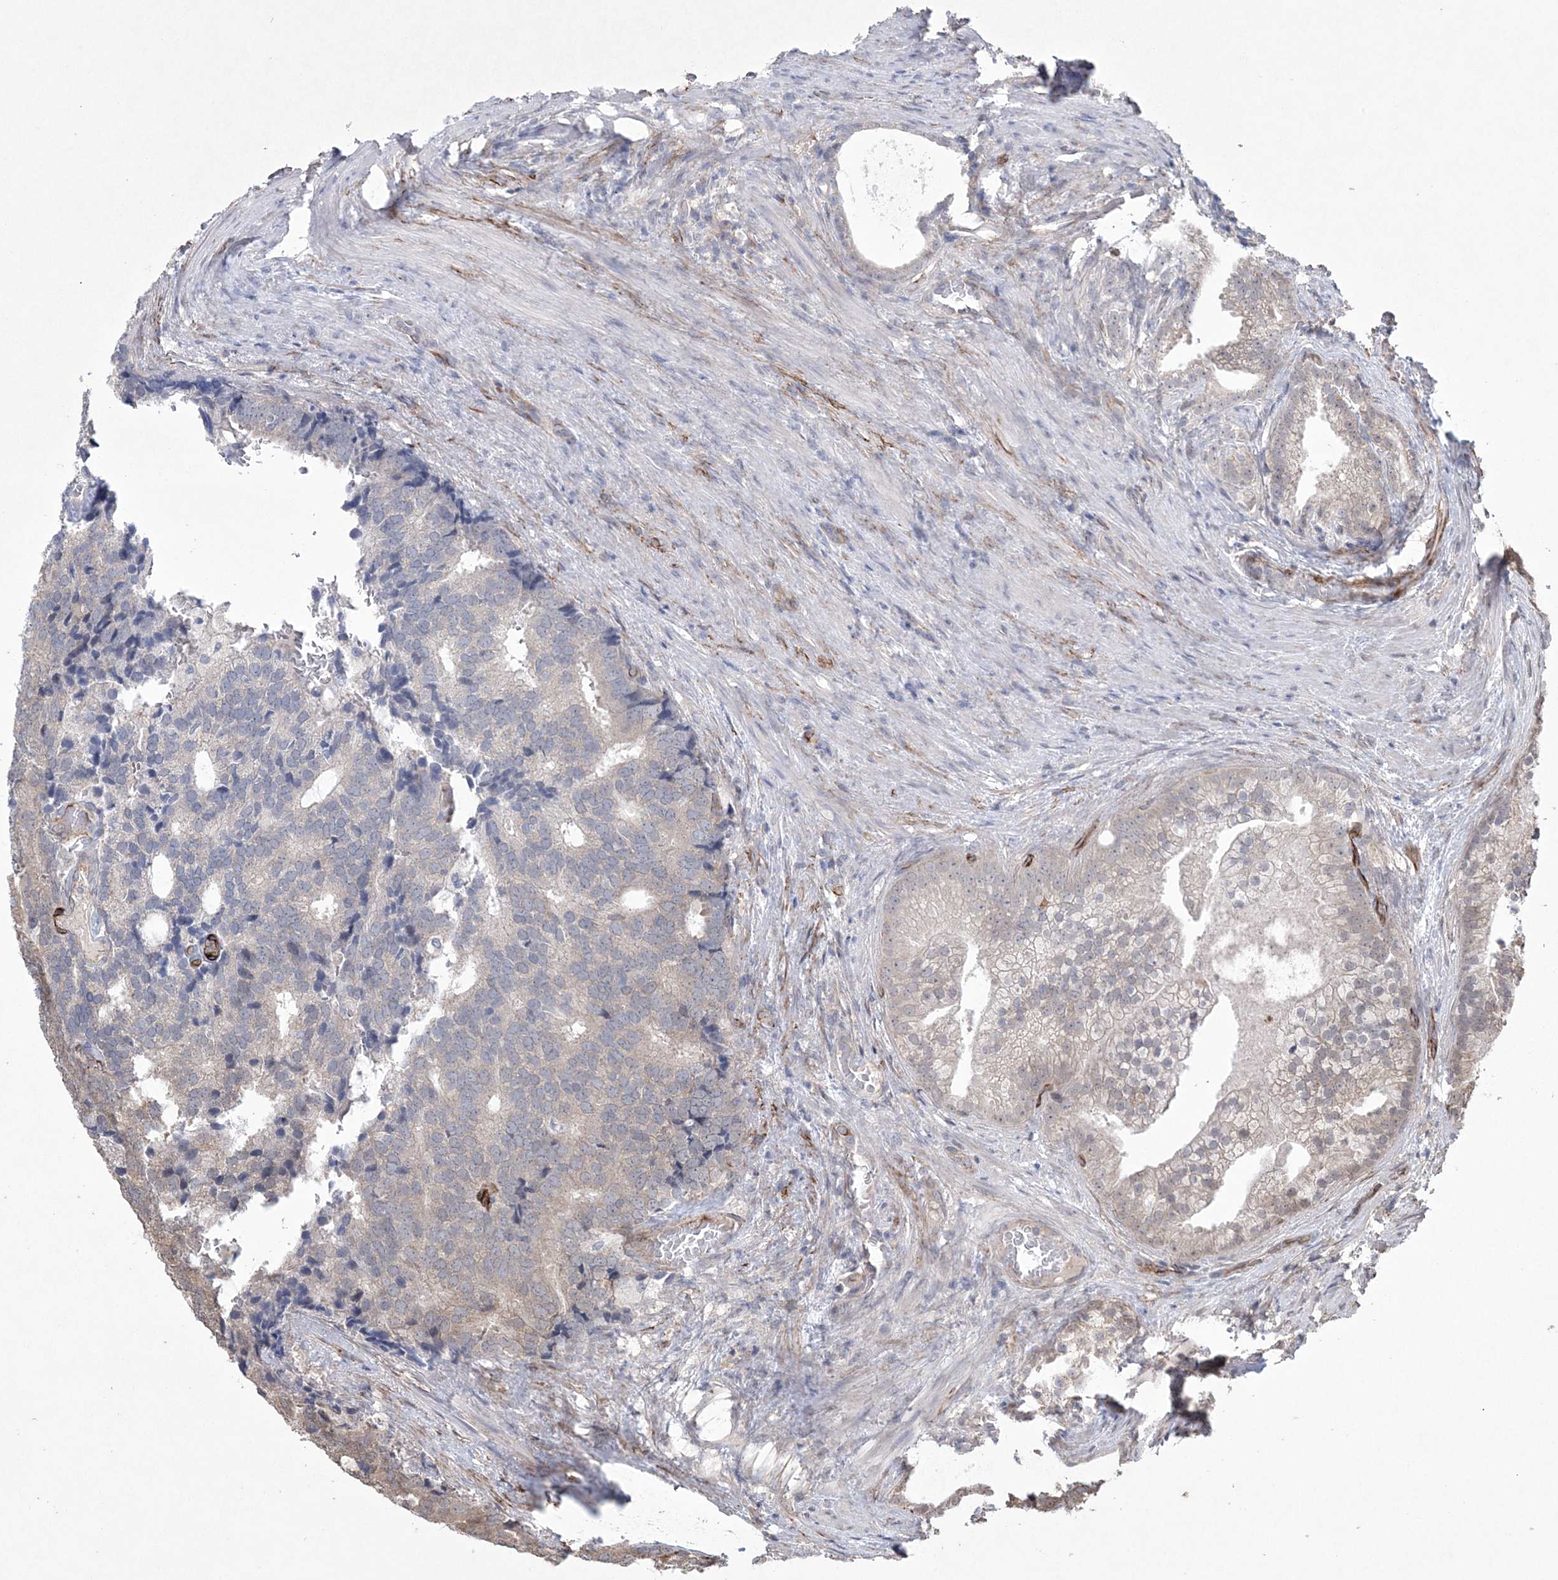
{"staining": {"intensity": "negative", "quantity": "none", "location": "none"}, "tissue": "prostate cancer", "cell_type": "Tumor cells", "image_type": "cancer", "snomed": [{"axis": "morphology", "description": "Adenocarcinoma, Low grade"}, {"axis": "topography", "description": "Prostate"}], "caption": "Tumor cells are negative for brown protein staining in adenocarcinoma (low-grade) (prostate). (DAB (3,3'-diaminobenzidine) IHC with hematoxylin counter stain).", "gene": "DPCD", "patient": {"sex": "male", "age": 71}}